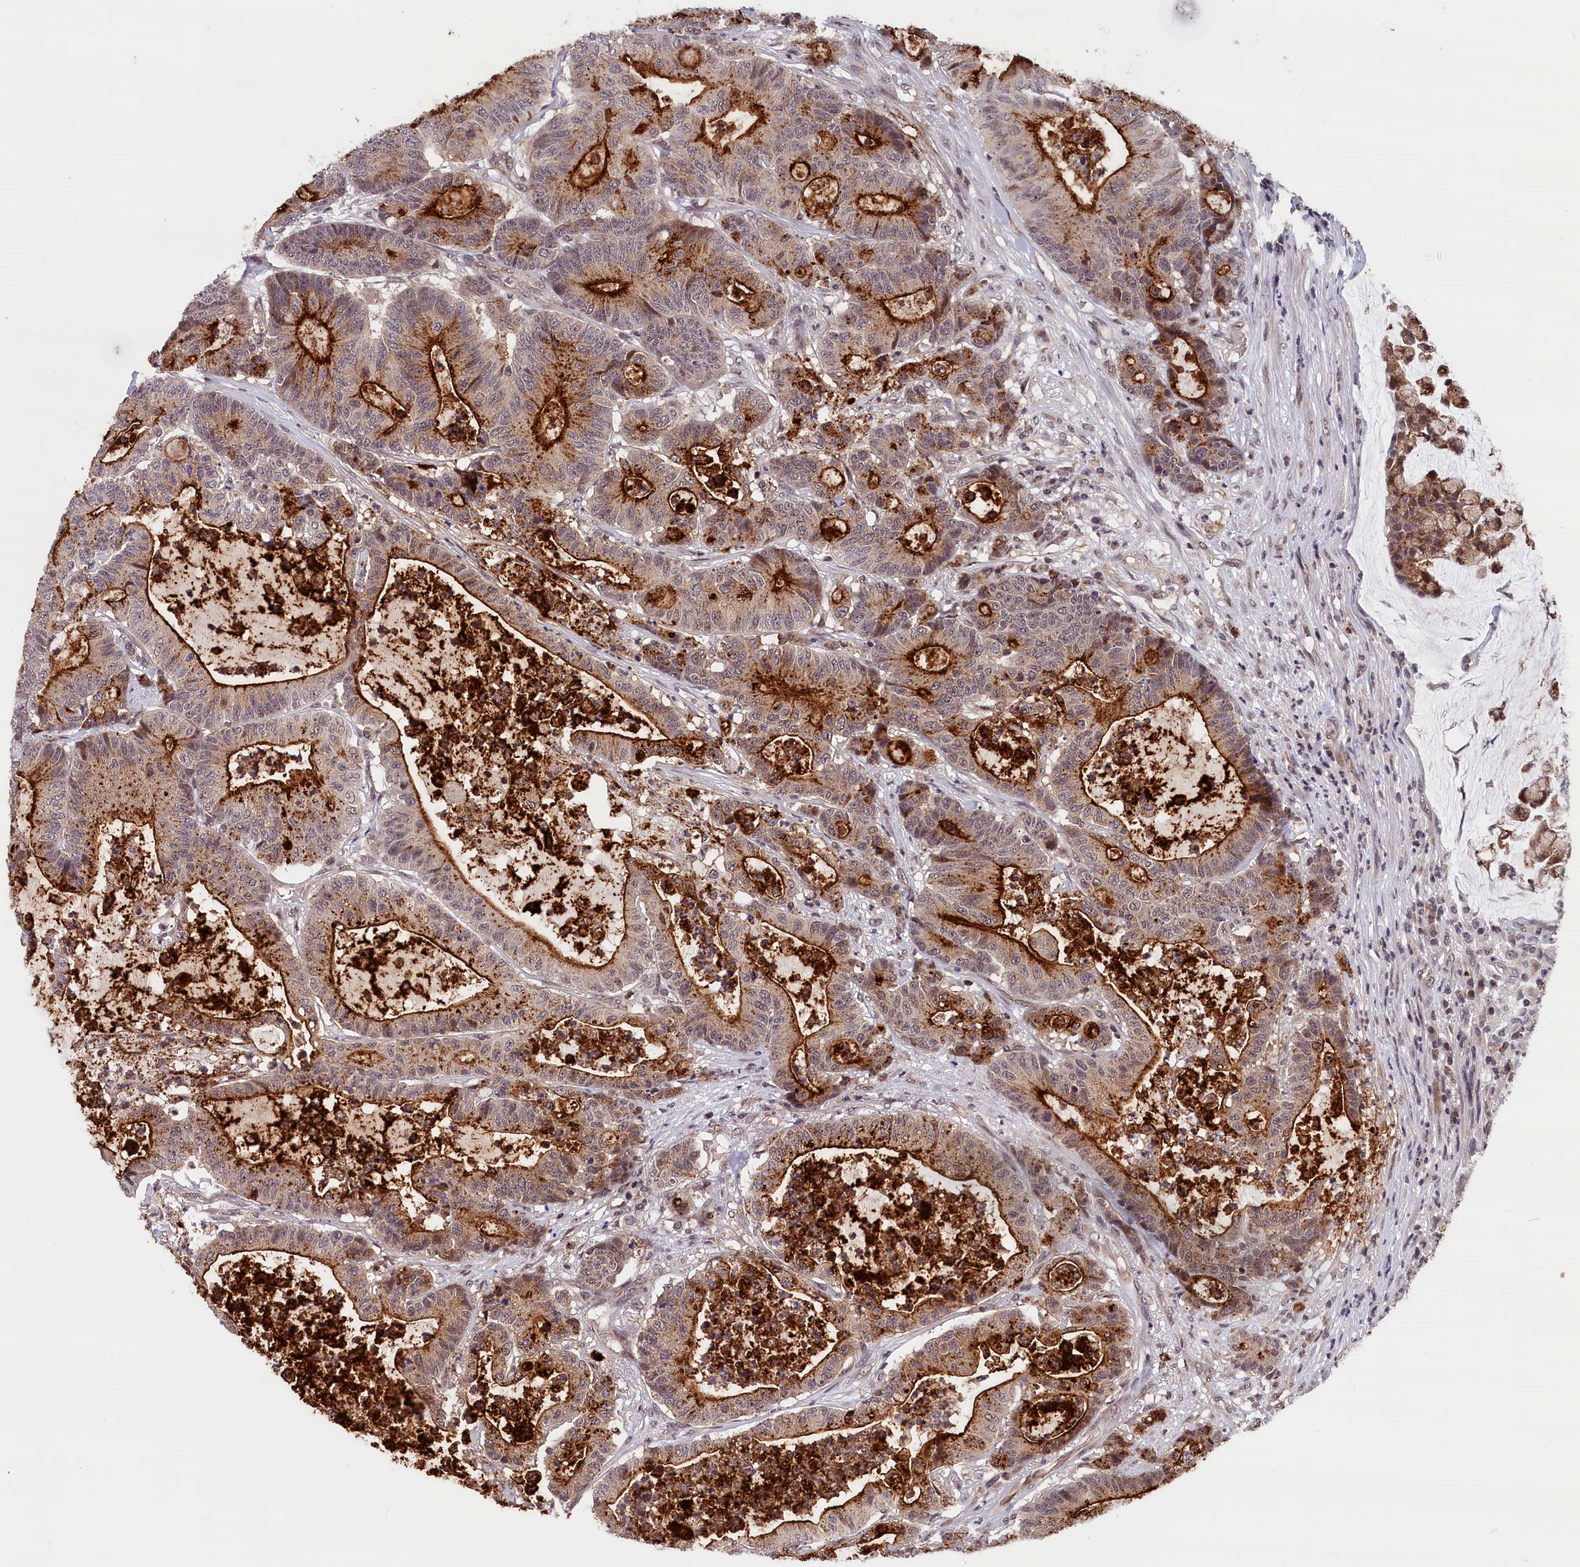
{"staining": {"intensity": "strong", "quantity": "25%-75%", "location": "cytoplasmic/membranous"}, "tissue": "colorectal cancer", "cell_type": "Tumor cells", "image_type": "cancer", "snomed": [{"axis": "morphology", "description": "Adenocarcinoma, NOS"}, {"axis": "topography", "description": "Colon"}], "caption": "A brown stain highlights strong cytoplasmic/membranous staining of a protein in human colorectal cancer (adenocarcinoma) tumor cells. Immunohistochemistry stains the protein of interest in brown and the nuclei are stained blue.", "gene": "KCNK6", "patient": {"sex": "female", "age": 84}}